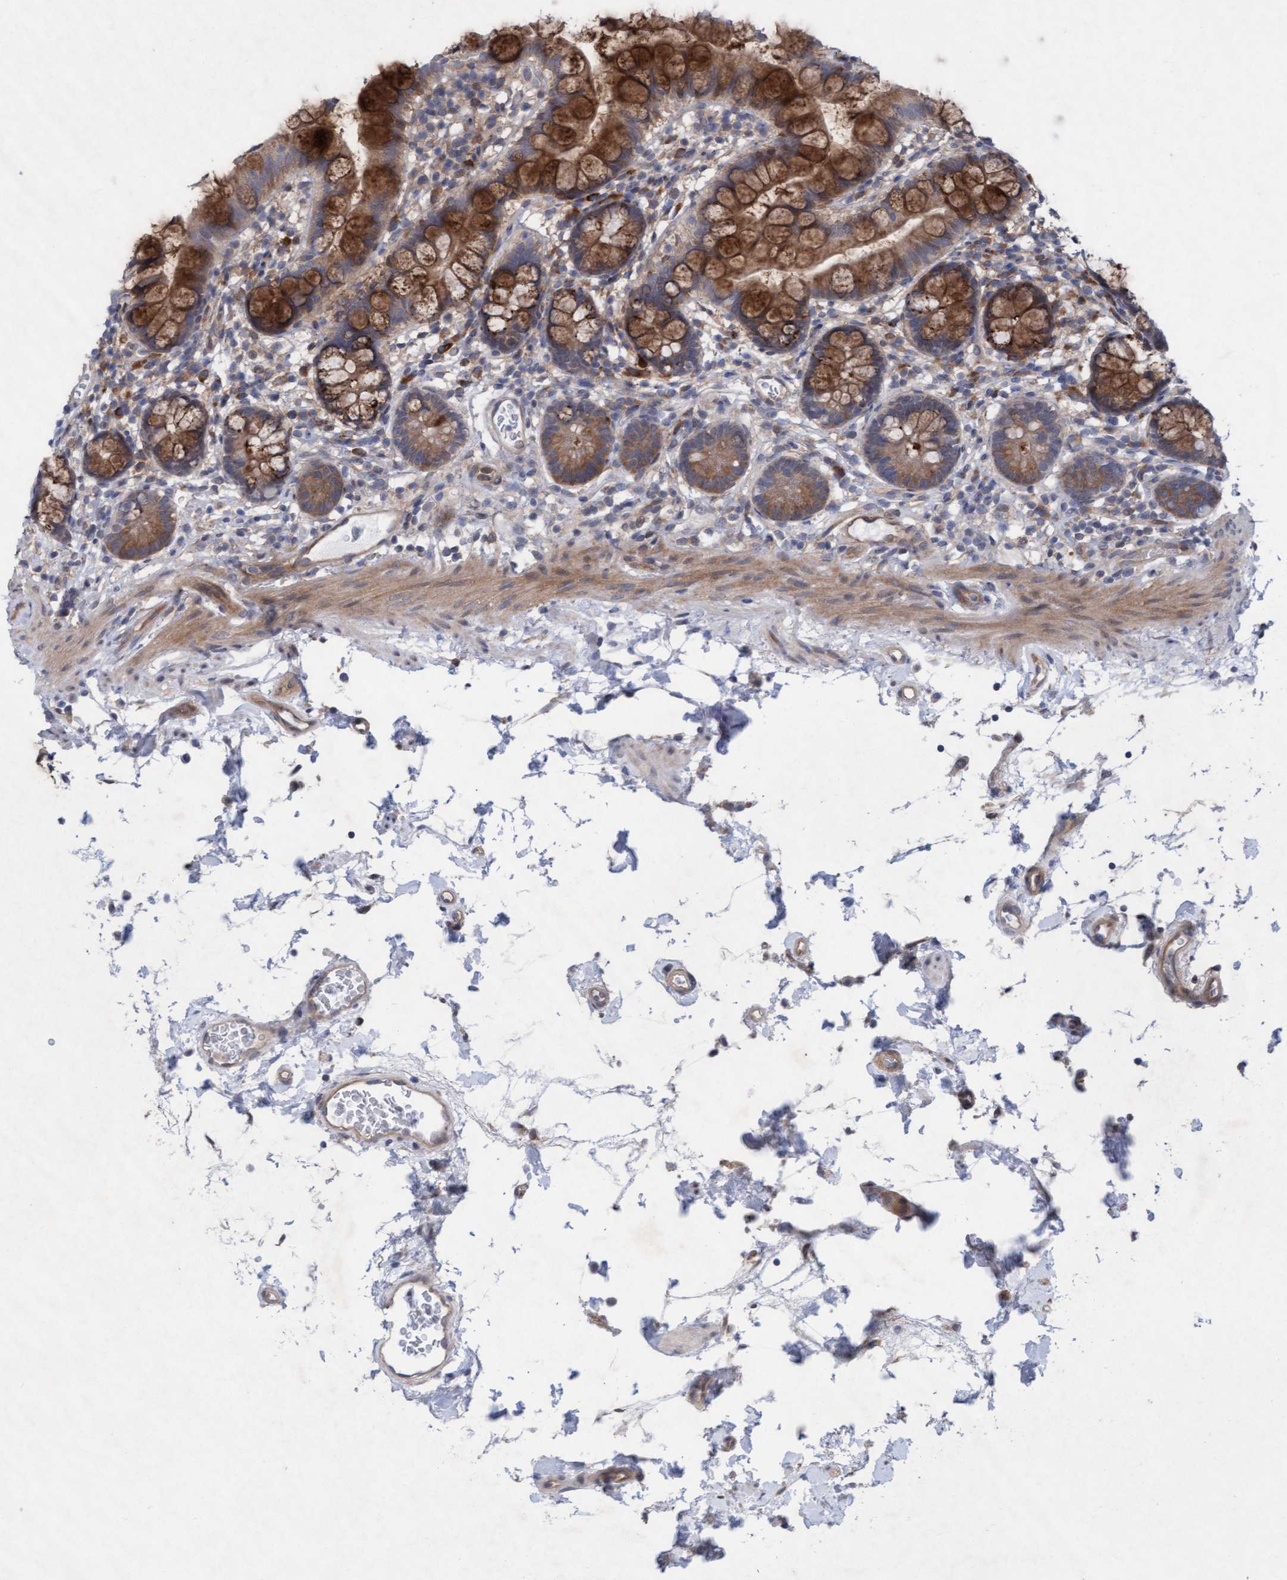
{"staining": {"intensity": "strong", "quantity": ">75%", "location": "cytoplasmic/membranous"}, "tissue": "small intestine", "cell_type": "Glandular cells", "image_type": "normal", "snomed": [{"axis": "morphology", "description": "Normal tissue, NOS"}, {"axis": "topography", "description": "Small intestine"}], "caption": "This photomicrograph exhibits immunohistochemistry (IHC) staining of unremarkable small intestine, with high strong cytoplasmic/membranous expression in about >75% of glandular cells.", "gene": "PLCD1", "patient": {"sex": "female", "age": 84}}